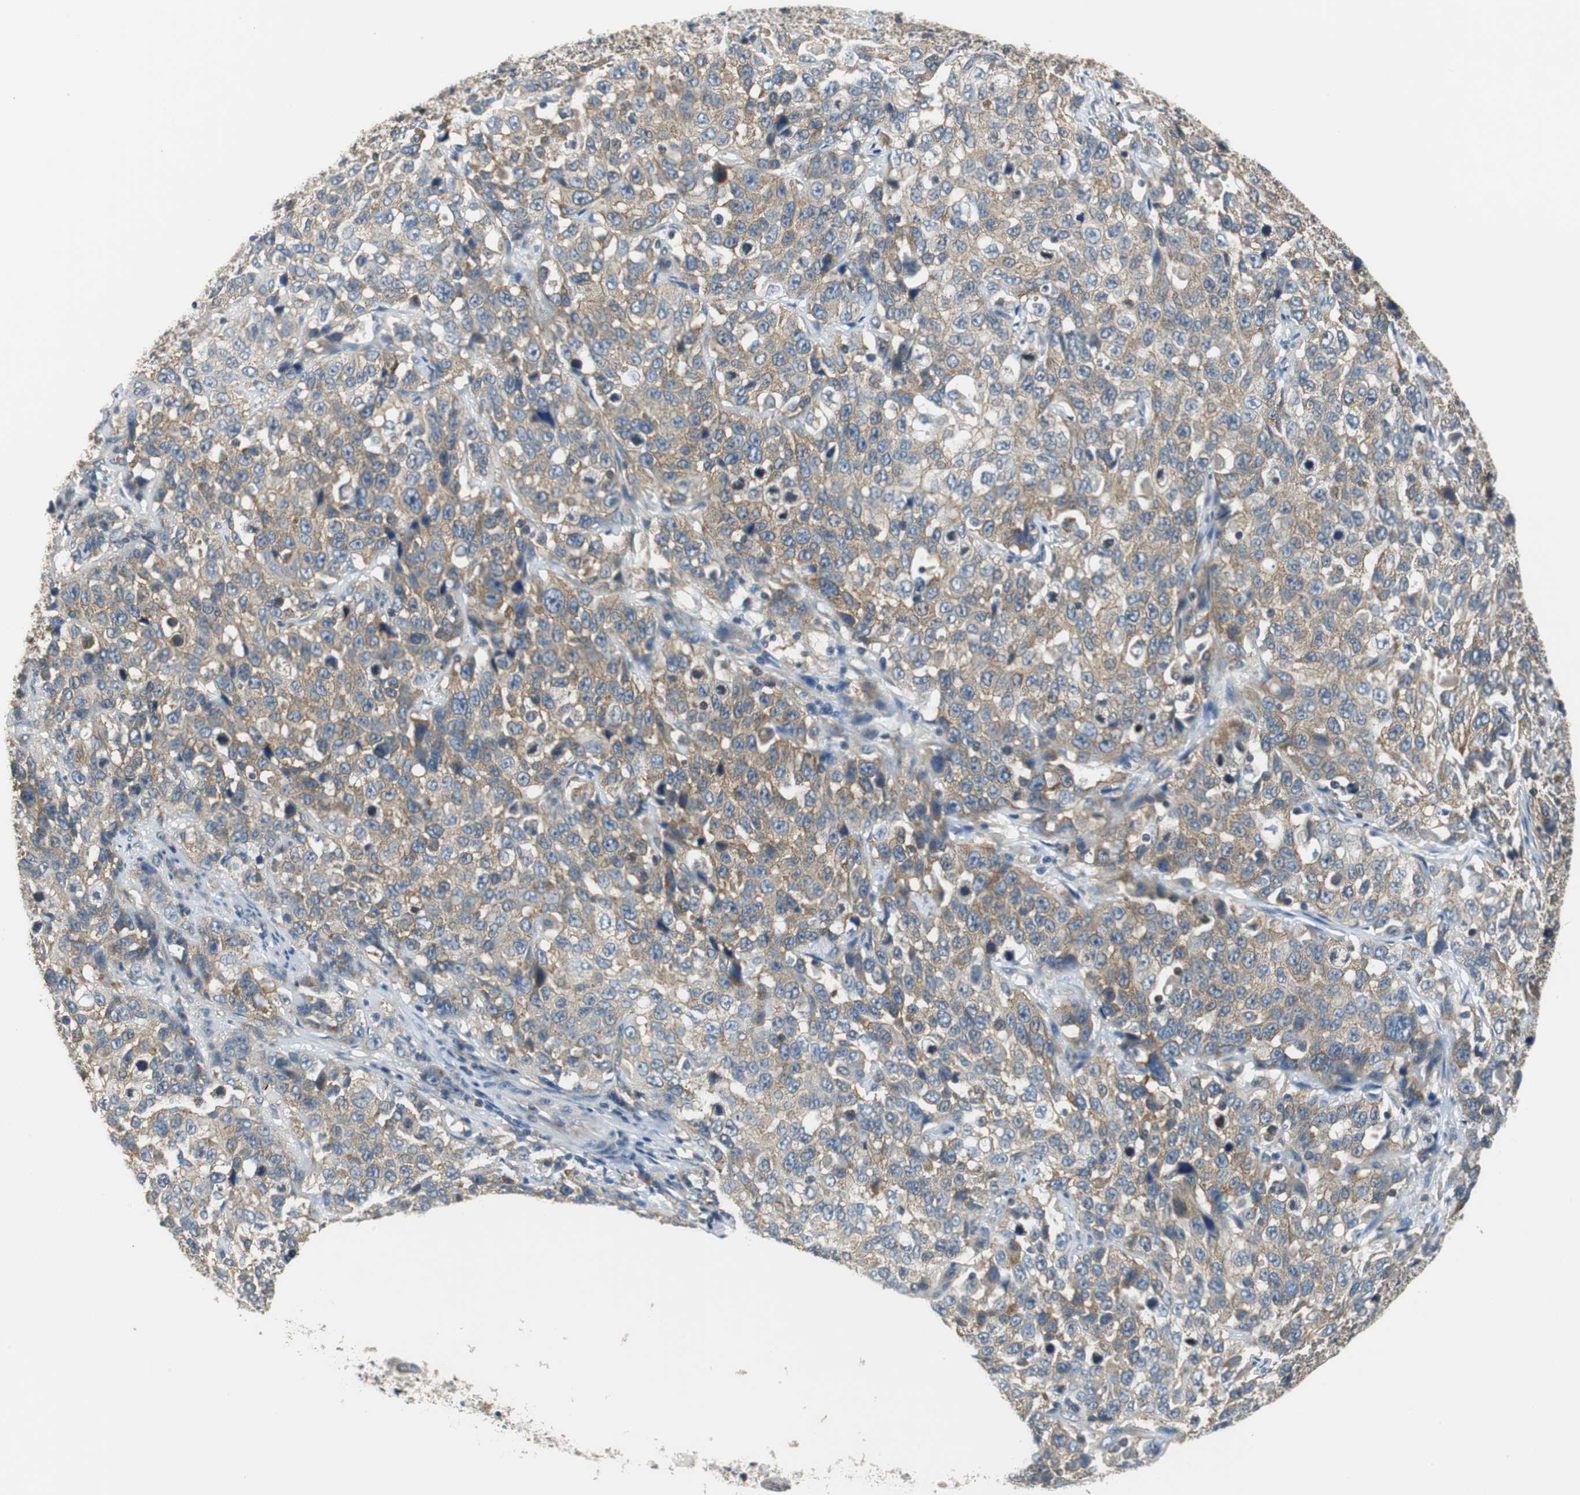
{"staining": {"intensity": "moderate", "quantity": ">75%", "location": "cytoplasmic/membranous"}, "tissue": "stomach cancer", "cell_type": "Tumor cells", "image_type": "cancer", "snomed": [{"axis": "morphology", "description": "Normal tissue, NOS"}, {"axis": "morphology", "description": "Adenocarcinoma, NOS"}, {"axis": "topography", "description": "Stomach"}], "caption": "Protein expression analysis of stomach cancer (adenocarcinoma) displays moderate cytoplasmic/membranous positivity in about >75% of tumor cells.", "gene": "CNOT3", "patient": {"sex": "male", "age": 48}}